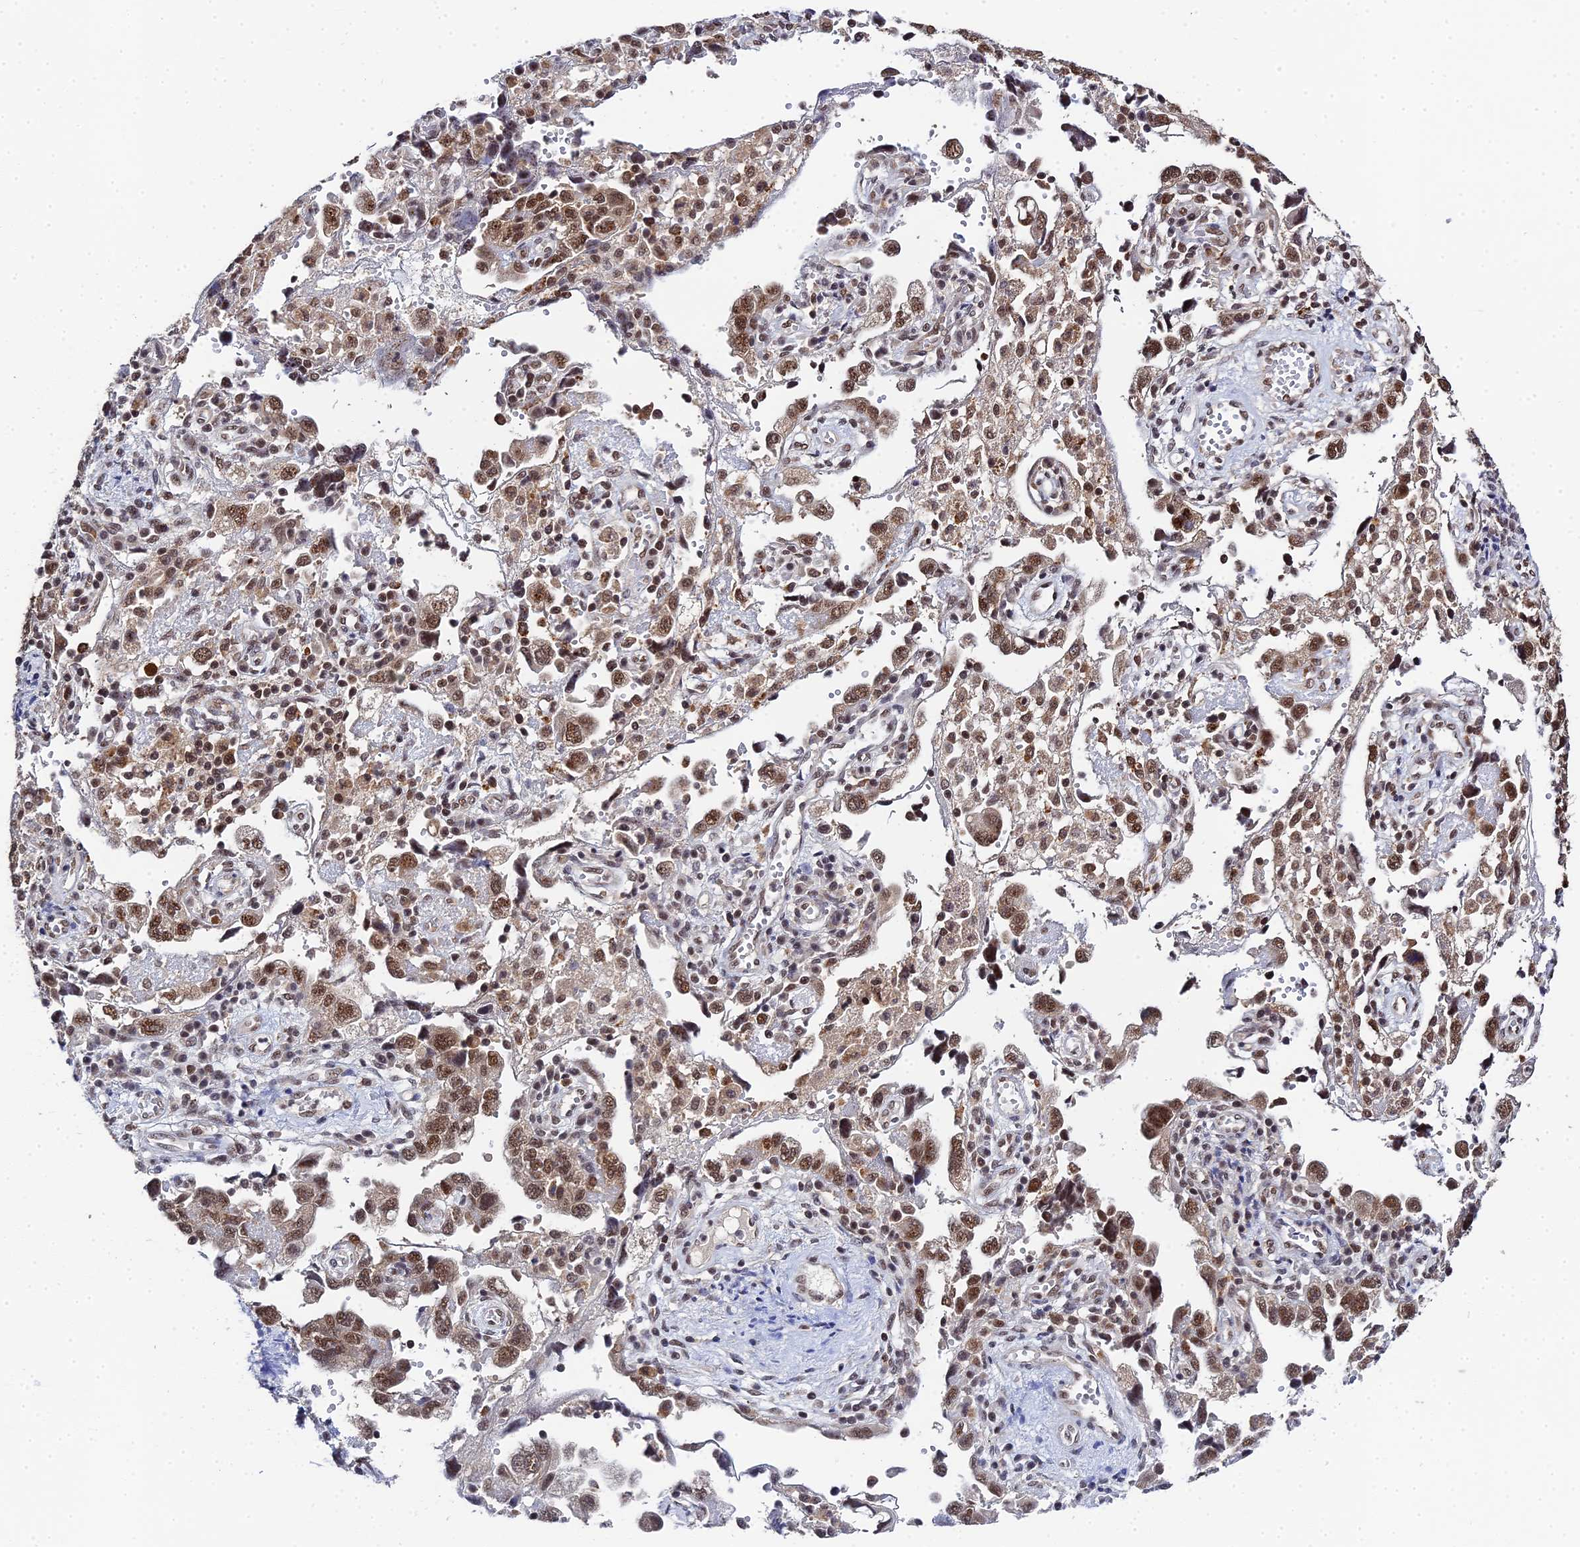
{"staining": {"intensity": "moderate", "quantity": ">75%", "location": "nuclear"}, "tissue": "ovarian cancer", "cell_type": "Tumor cells", "image_type": "cancer", "snomed": [{"axis": "morphology", "description": "Carcinoma, NOS"}, {"axis": "morphology", "description": "Cystadenocarcinoma, serous, NOS"}, {"axis": "topography", "description": "Ovary"}], "caption": "High-power microscopy captured an immunohistochemistry micrograph of ovarian cancer (carcinoma), revealing moderate nuclear positivity in approximately >75% of tumor cells. (DAB (3,3'-diaminobenzidine) IHC with brightfield microscopy, high magnification).", "gene": "MAGOHB", "patient": {"sex": "female", "age": 69}}